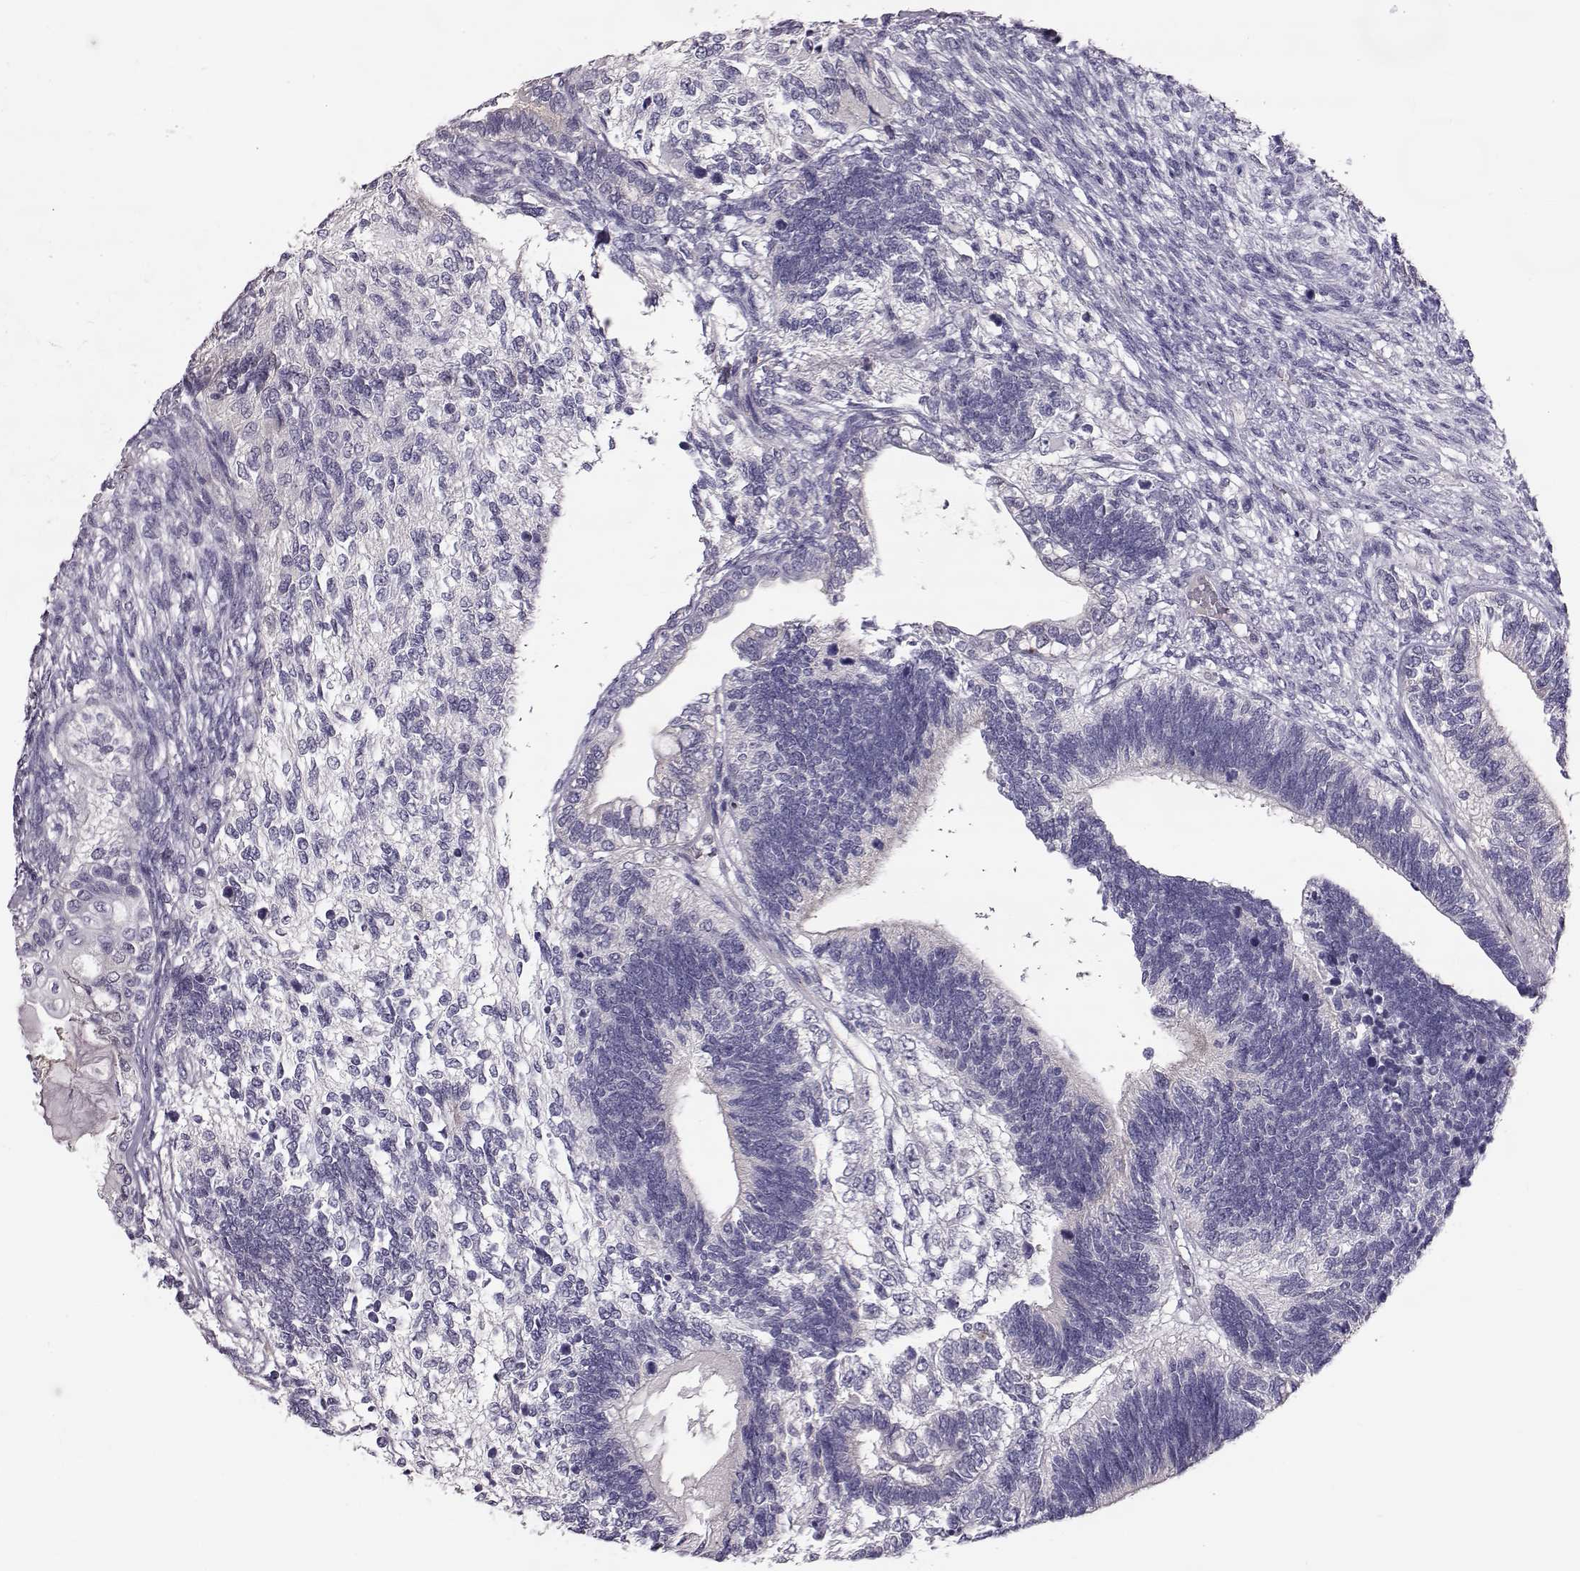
{"staining": {"intensity": "negative", "quantity": "none", "location": "none"}, "tissue": "testis cancer", "cell_type": "Tumor cells", "image_type": "cancer", "snomed": [{"axis": "morphology", "description": "Seminoma, NOS"}, {"axis": "morphology", "description": "Carcinoma, Embryonal, NOS"}, {"axis": "topography", "description": "Testis"}], "caption": "The IHC micrograph has no significant expression in tumor cells of seminoma (testis) tissue.", "gene": "ADGRG5", "patient": {"sex": "male", "age": 41}}